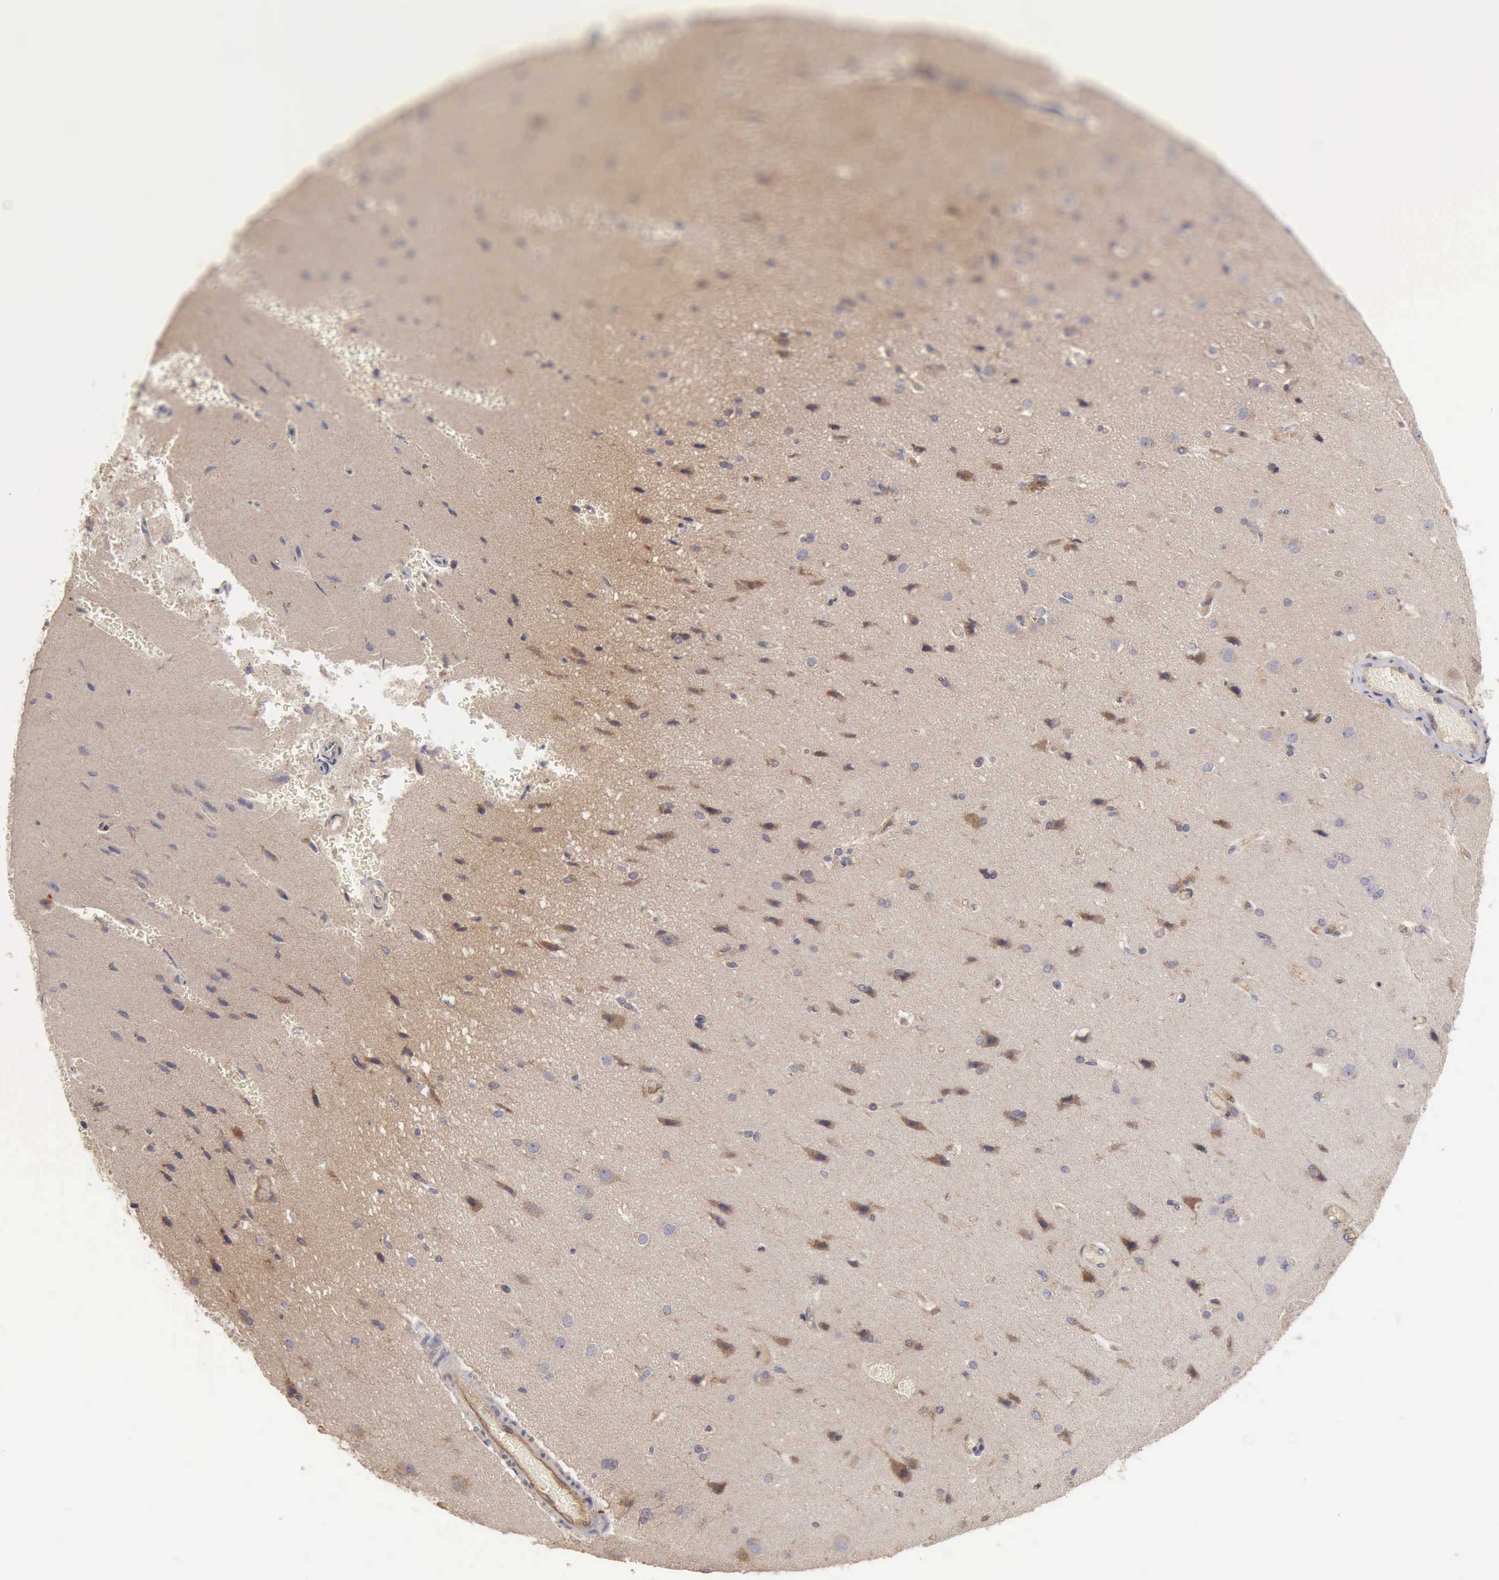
{"staining": {"intensity": "moderate", "quantity": "25%-75%", "location": "cytoplasmic/membranous"}, "tissue": "cerebral cortex", "cell_type": "Endothelial cells", "image_type": "normal", "snomed": [{"axis": "morphology", "description": "Normal tissue, NOS"}, {"axis": "morphology", "description": "Glioma, malignant, High grade"}, {"axis": "topography", "description": "Cerebral cortex"}], "caption": "Endothelial cells exhibit medium levels of moderate cytoplasmic/membranous expression in approximately 25%-75% of cells in benign cerebral cortex.", "gene": "BMX", "patient": {"sex": "male", "age": 77}}